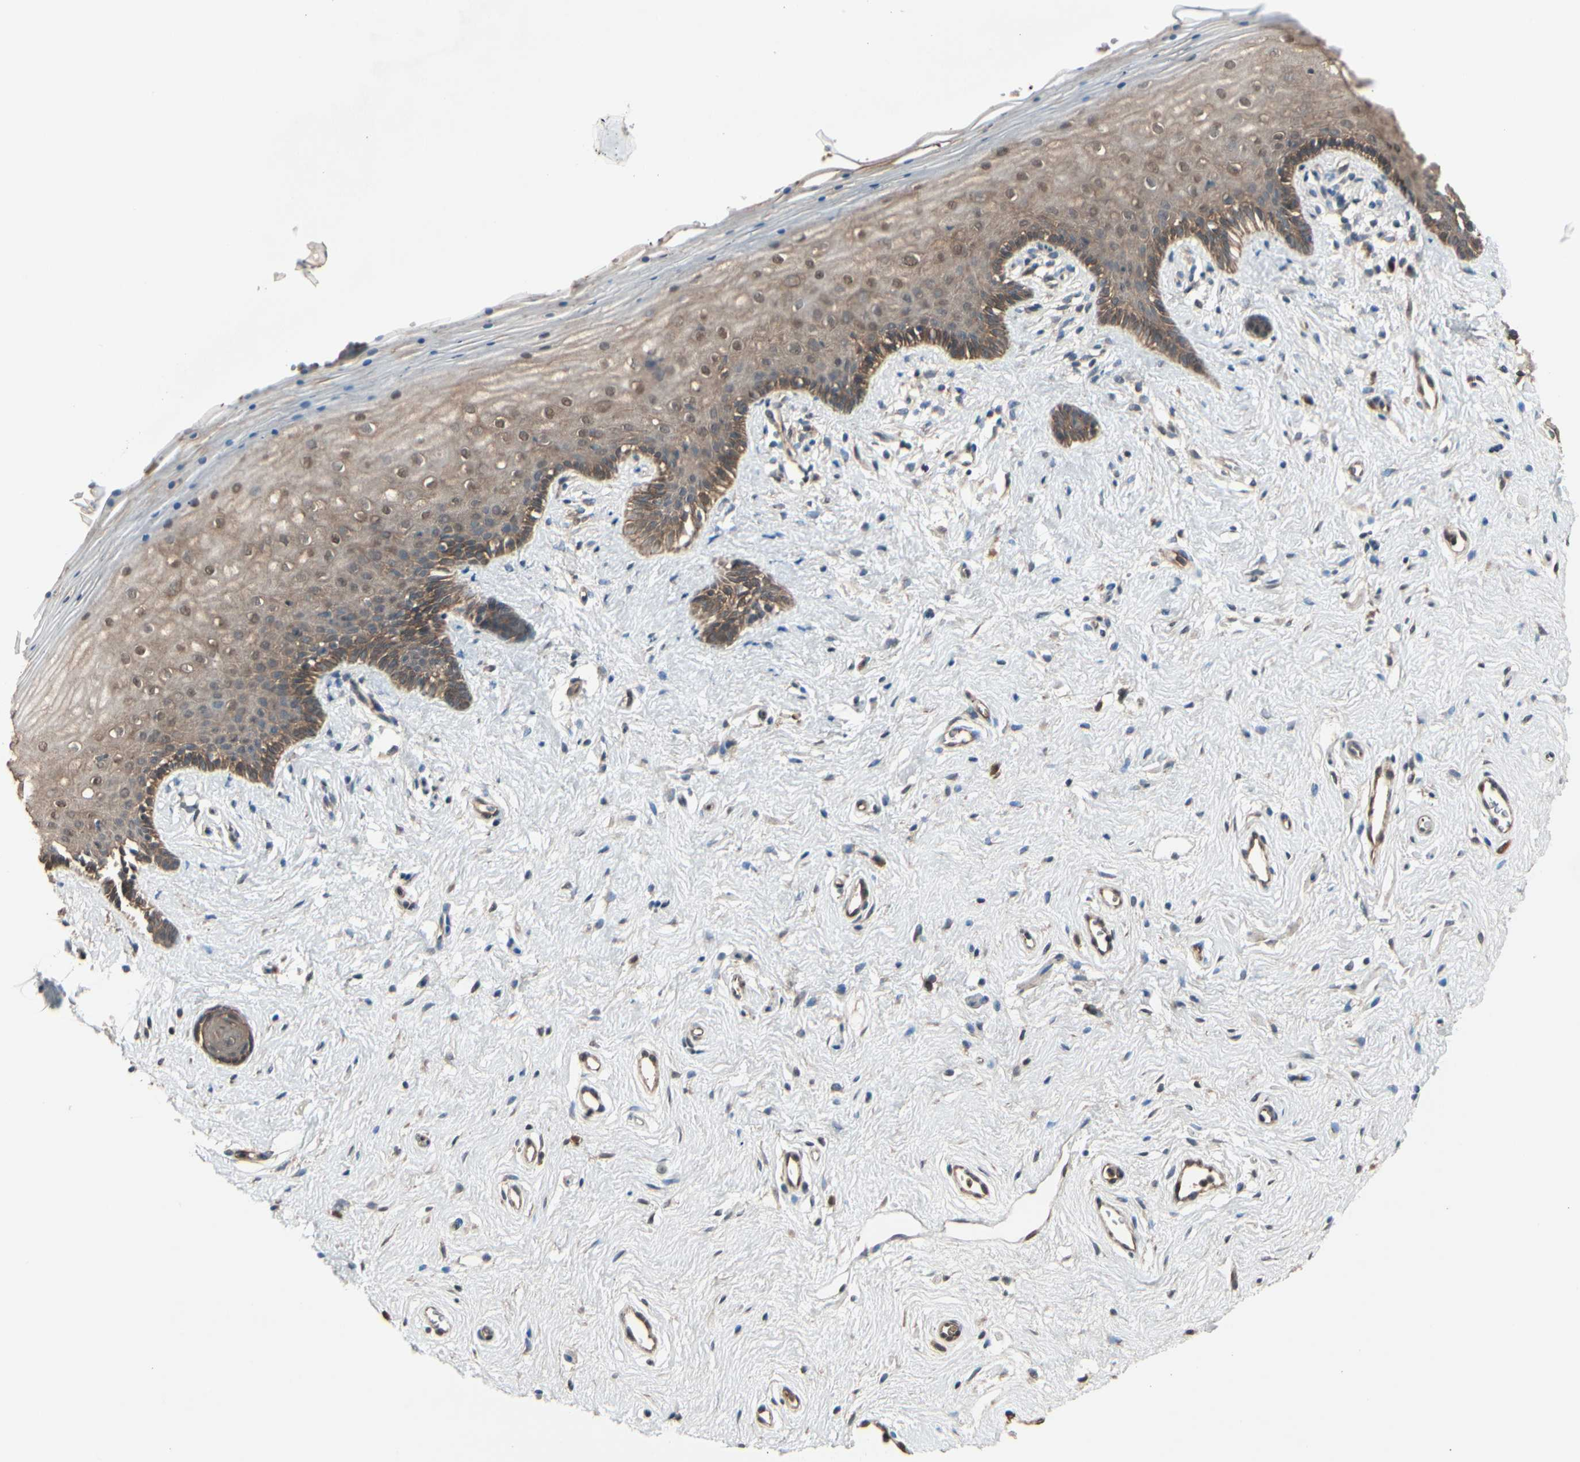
{"staining": {"intensity": "moderate", "quantity": ">75%", "location": "cytoplasmic/membranous,nuclear"}, "tissue": "vagina", "cell_type": "Squamous epithelial cells", "image_type": "normal", "snomed": [{"axis": "morphology", "description": "Normal tissue, NOS"}, {"axis": "topography", "description": "Vagina"}], "caption": "Approximately >75% of squamous epithelial cells in benign human vagina demonstrate moderate cytoplasmic/membranous,nuclear protein staining as visualized by brown immunohistochemical staining.", "gene": "PNPLA7", "patient": {"sex": "female", "age": 44}}